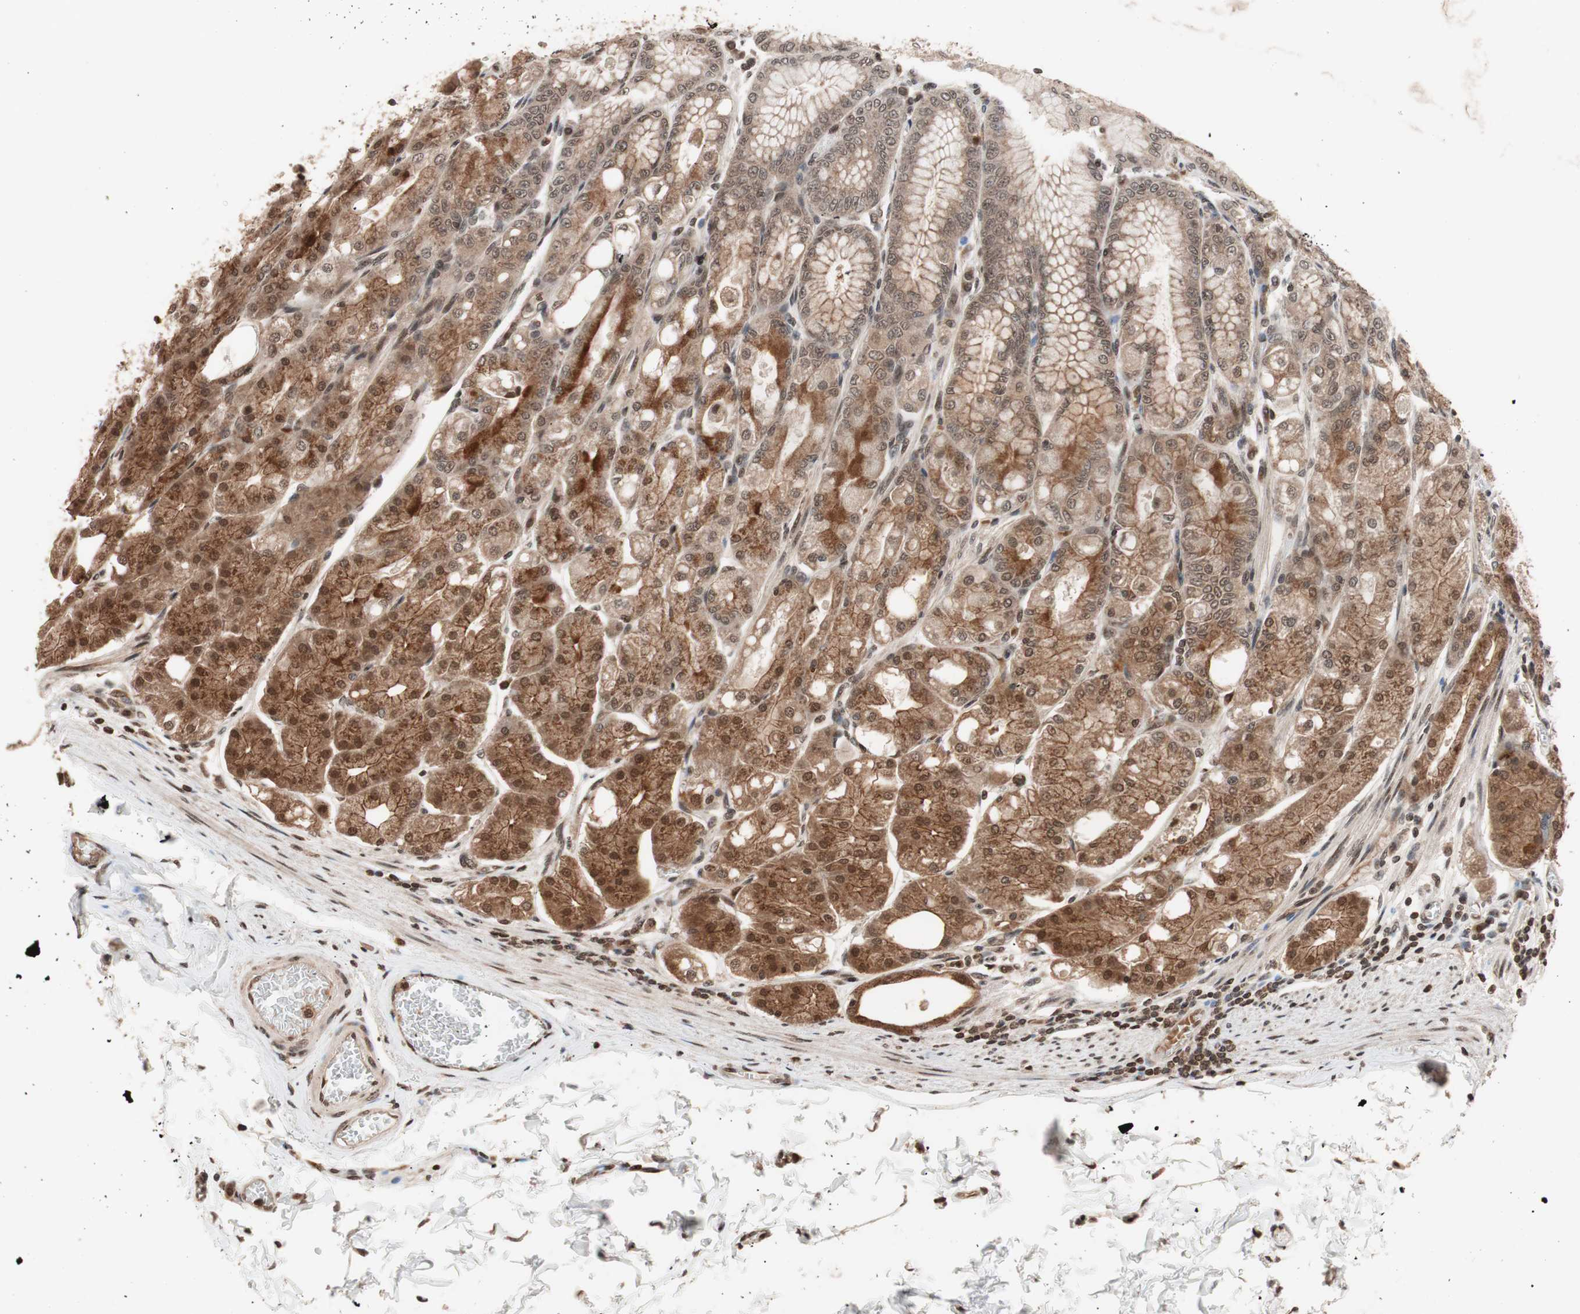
{"staining": {"intensity": "strong", "quantity": ">75%", "location": "cytoplasmic/membranous,nuclear"}, "tissue": "stomach", "cell_type": "Glandular cells", "image_type": "normal", "snomed": [{"axis": "morphology", "description": "Normal tissue, NOS"}, {"axis": "topography", "description": "Stomach, lower"}], "caption": "This histopathology image demonstrates immunohistochemistry (IHC) staining of unremarkable stomach, with high strong cytoplasmic/membranous,nuclear expression in about >75% of glandular cells.", "gene": "ZFC3H1", "patient": {"sex": "male", "age": 71}}